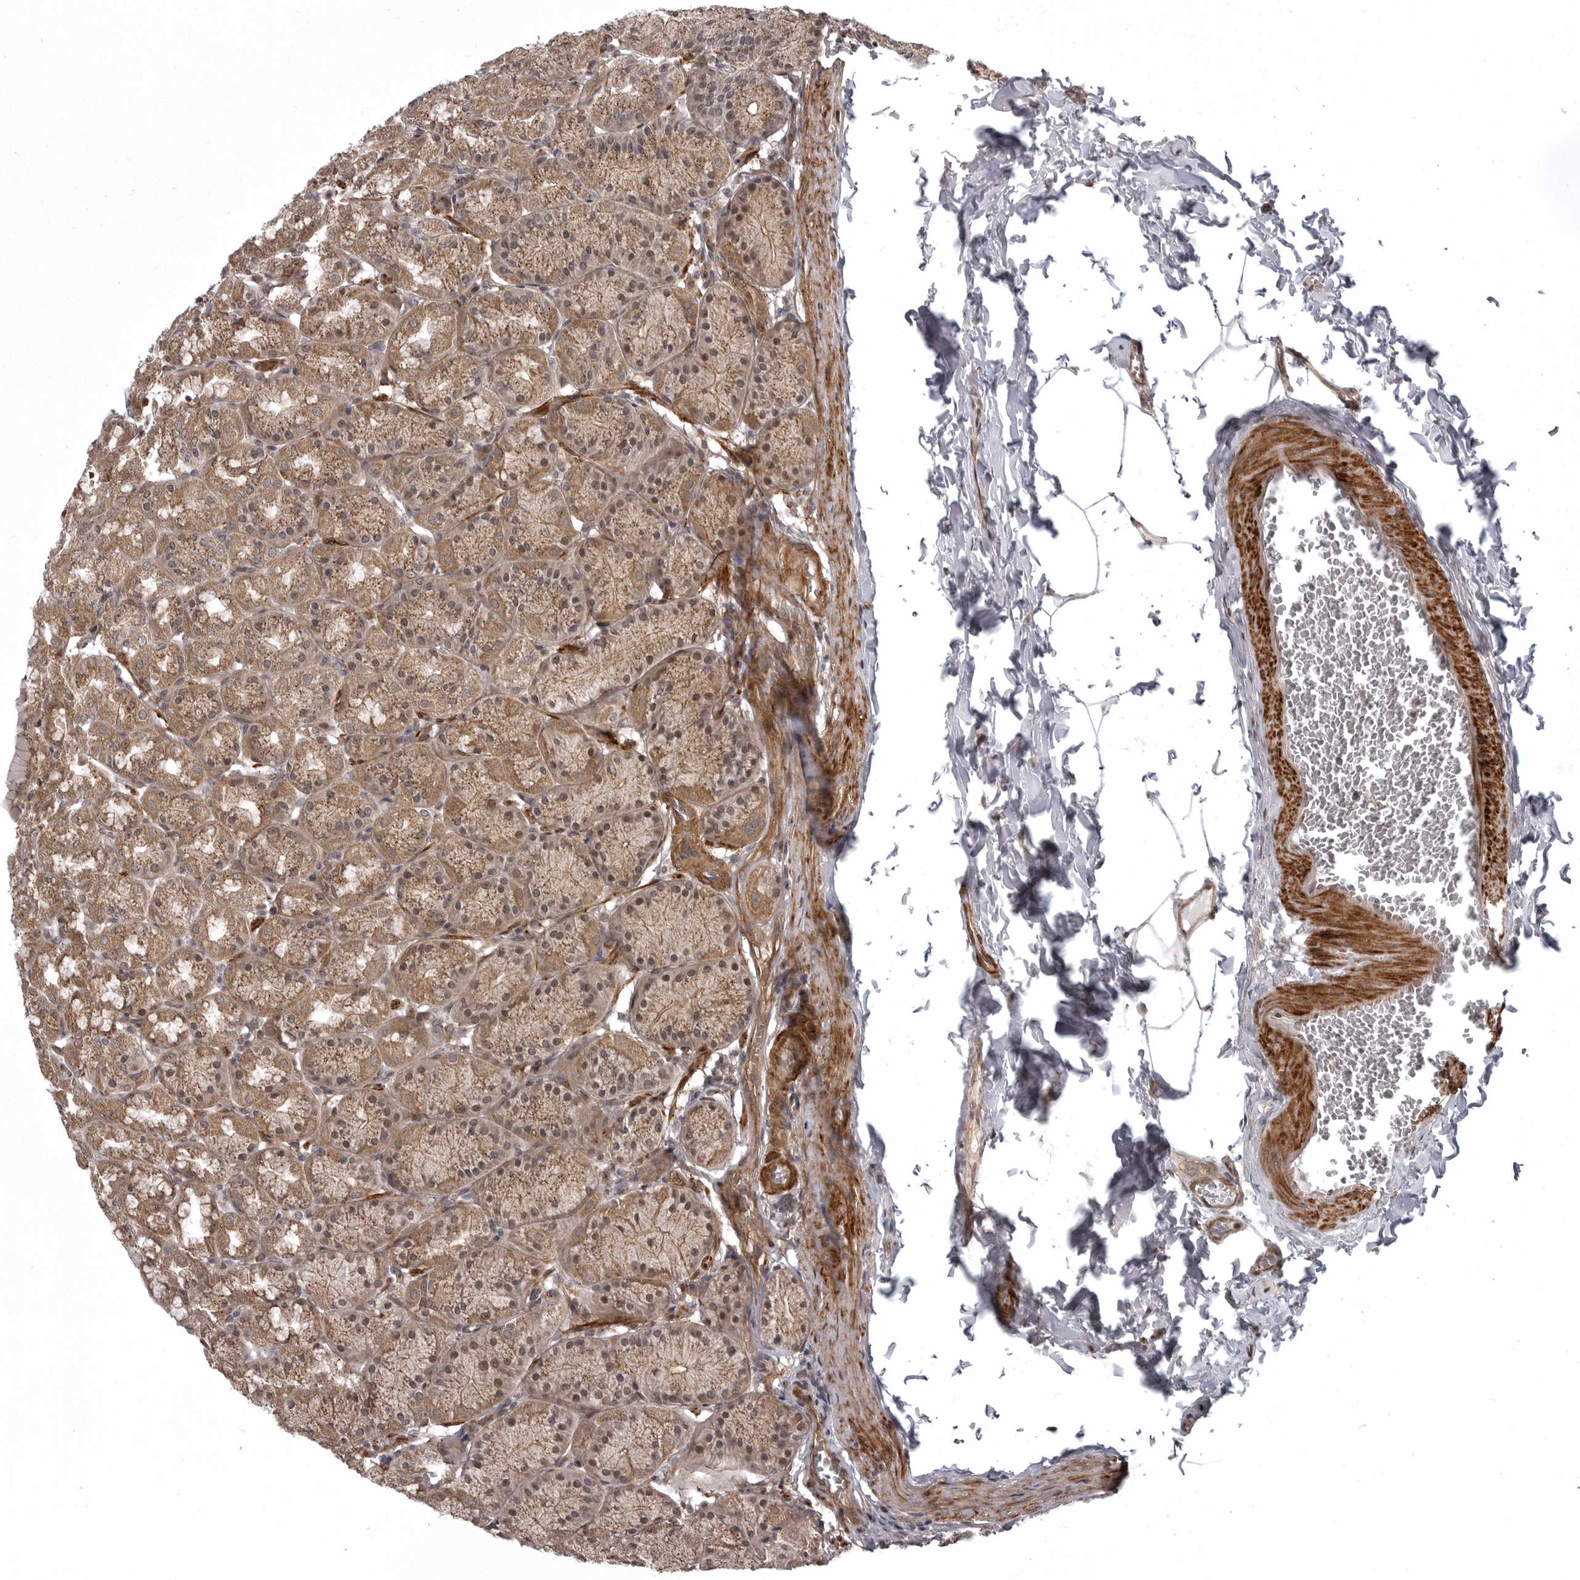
{"staining": {"intensity": "moderate", "quantity": ">75%", "location": "cytoplasmic/membranous,nuclear"}, "tissue": "stomach", "cell_type": "Glandular cells", "image_type": "normal", "snomed": [{"axis": "morphology", "description": "Normal tissue, NOS"}, {"axis": "topography", "description": "Stomach"}], "caption": "Immunohistochemistry of normal human stomach shows medium levels of moderate cytoplasmic/membranous,nuclear positivity in about >75% of glandular cells. The staining was performed using DAB (3,3'-diaminobenzidine), with brown indicating positive protein expression. Nuclei are stained blue with hematoxylin.", "gene": "SNX16", "patient": {"sex": "male", "age": 42}}